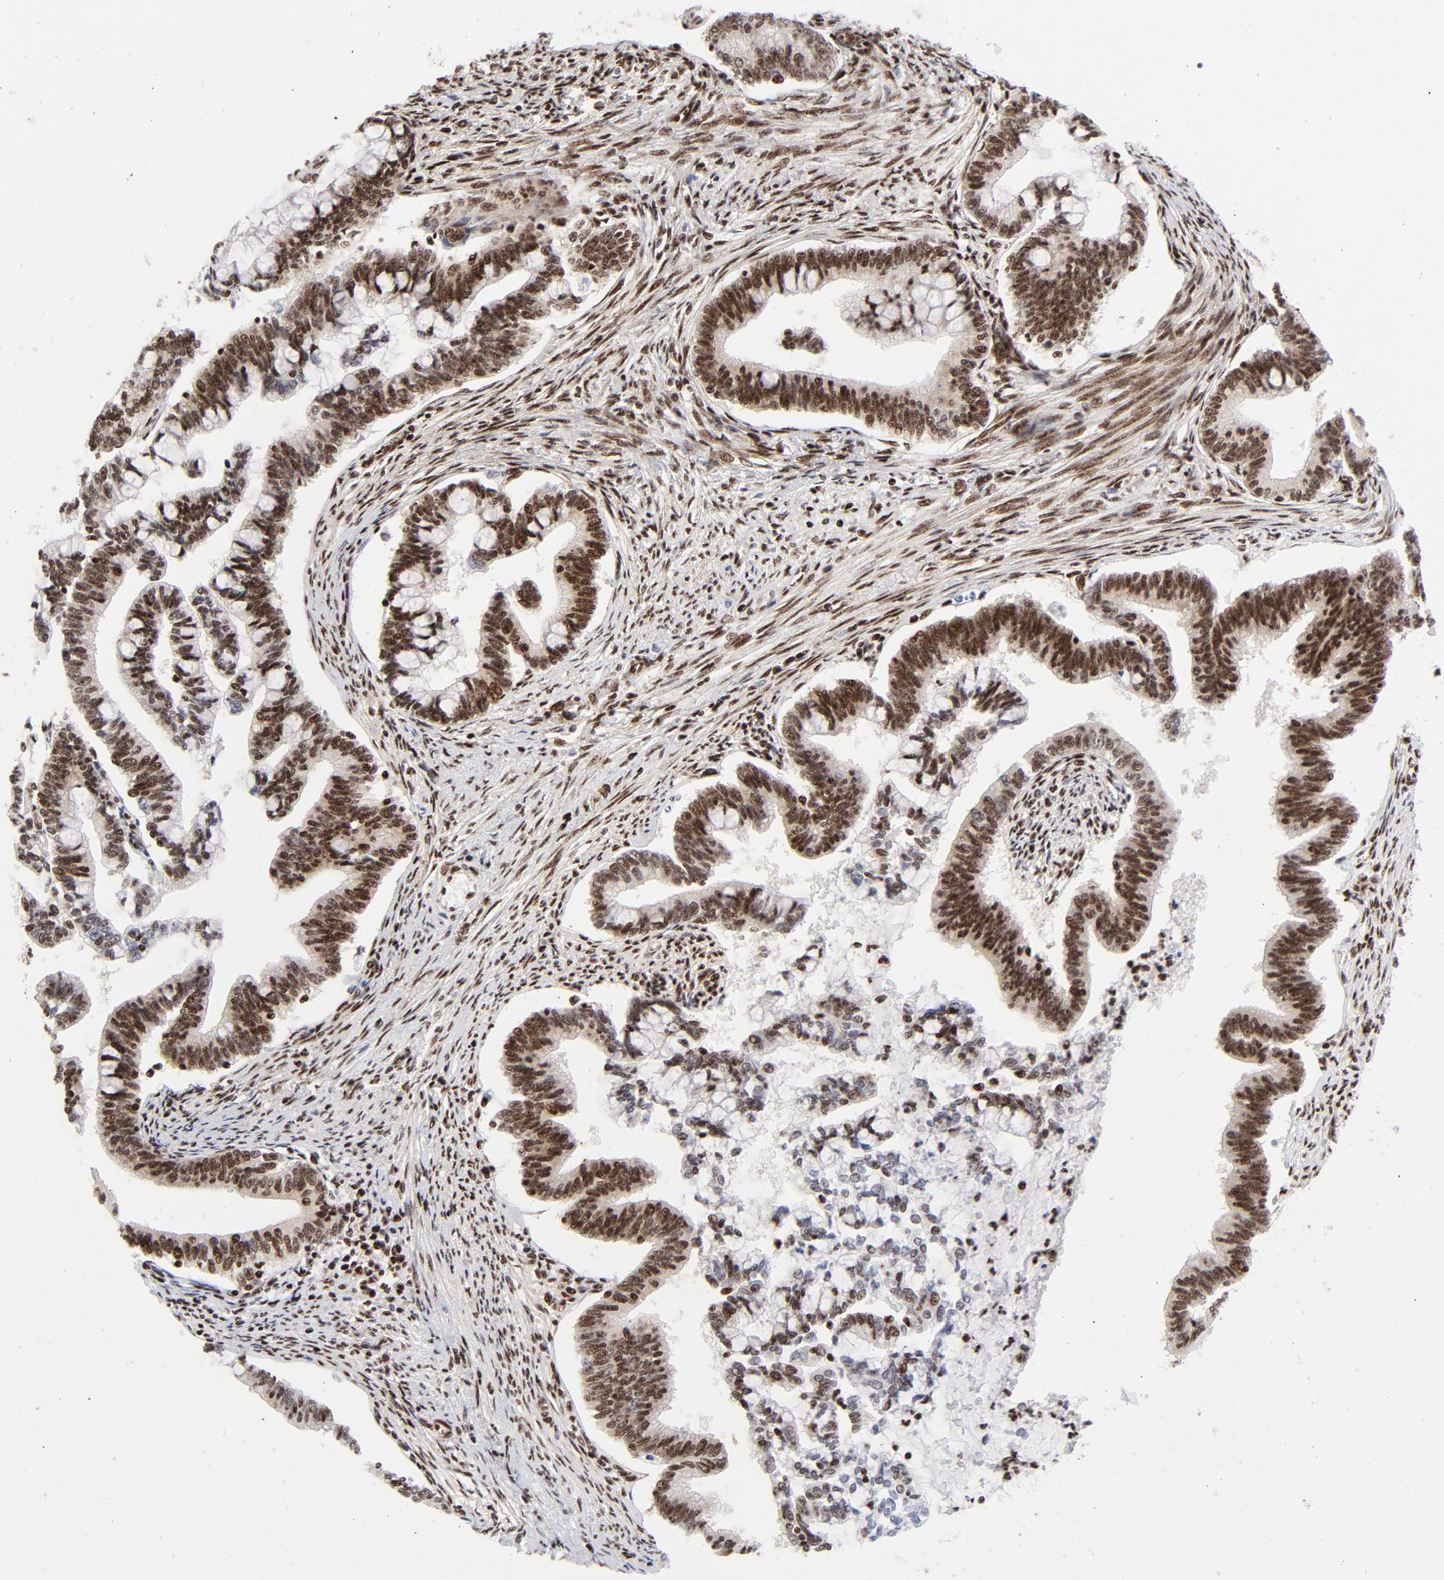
{"staining": {"intensity": "strong", "quantity": ">75%", "location": "nuclear"}, "tissue": "cervical cancer", "cell_type": "Tumor cells", "image_type": "cancer", "snomed": [{"axis": "morphology", "description": "Adenocarcinoma, NOS"}, {"axis": "topography", "description": "Cervix"}], "caption": "Tumor cells exhibit high levels of strong nuclear staining in approximately >75% of cells in cervical adenocarcinoma.", "gene": "NFYB", "patient": {"sex": "female", "age": 36}}